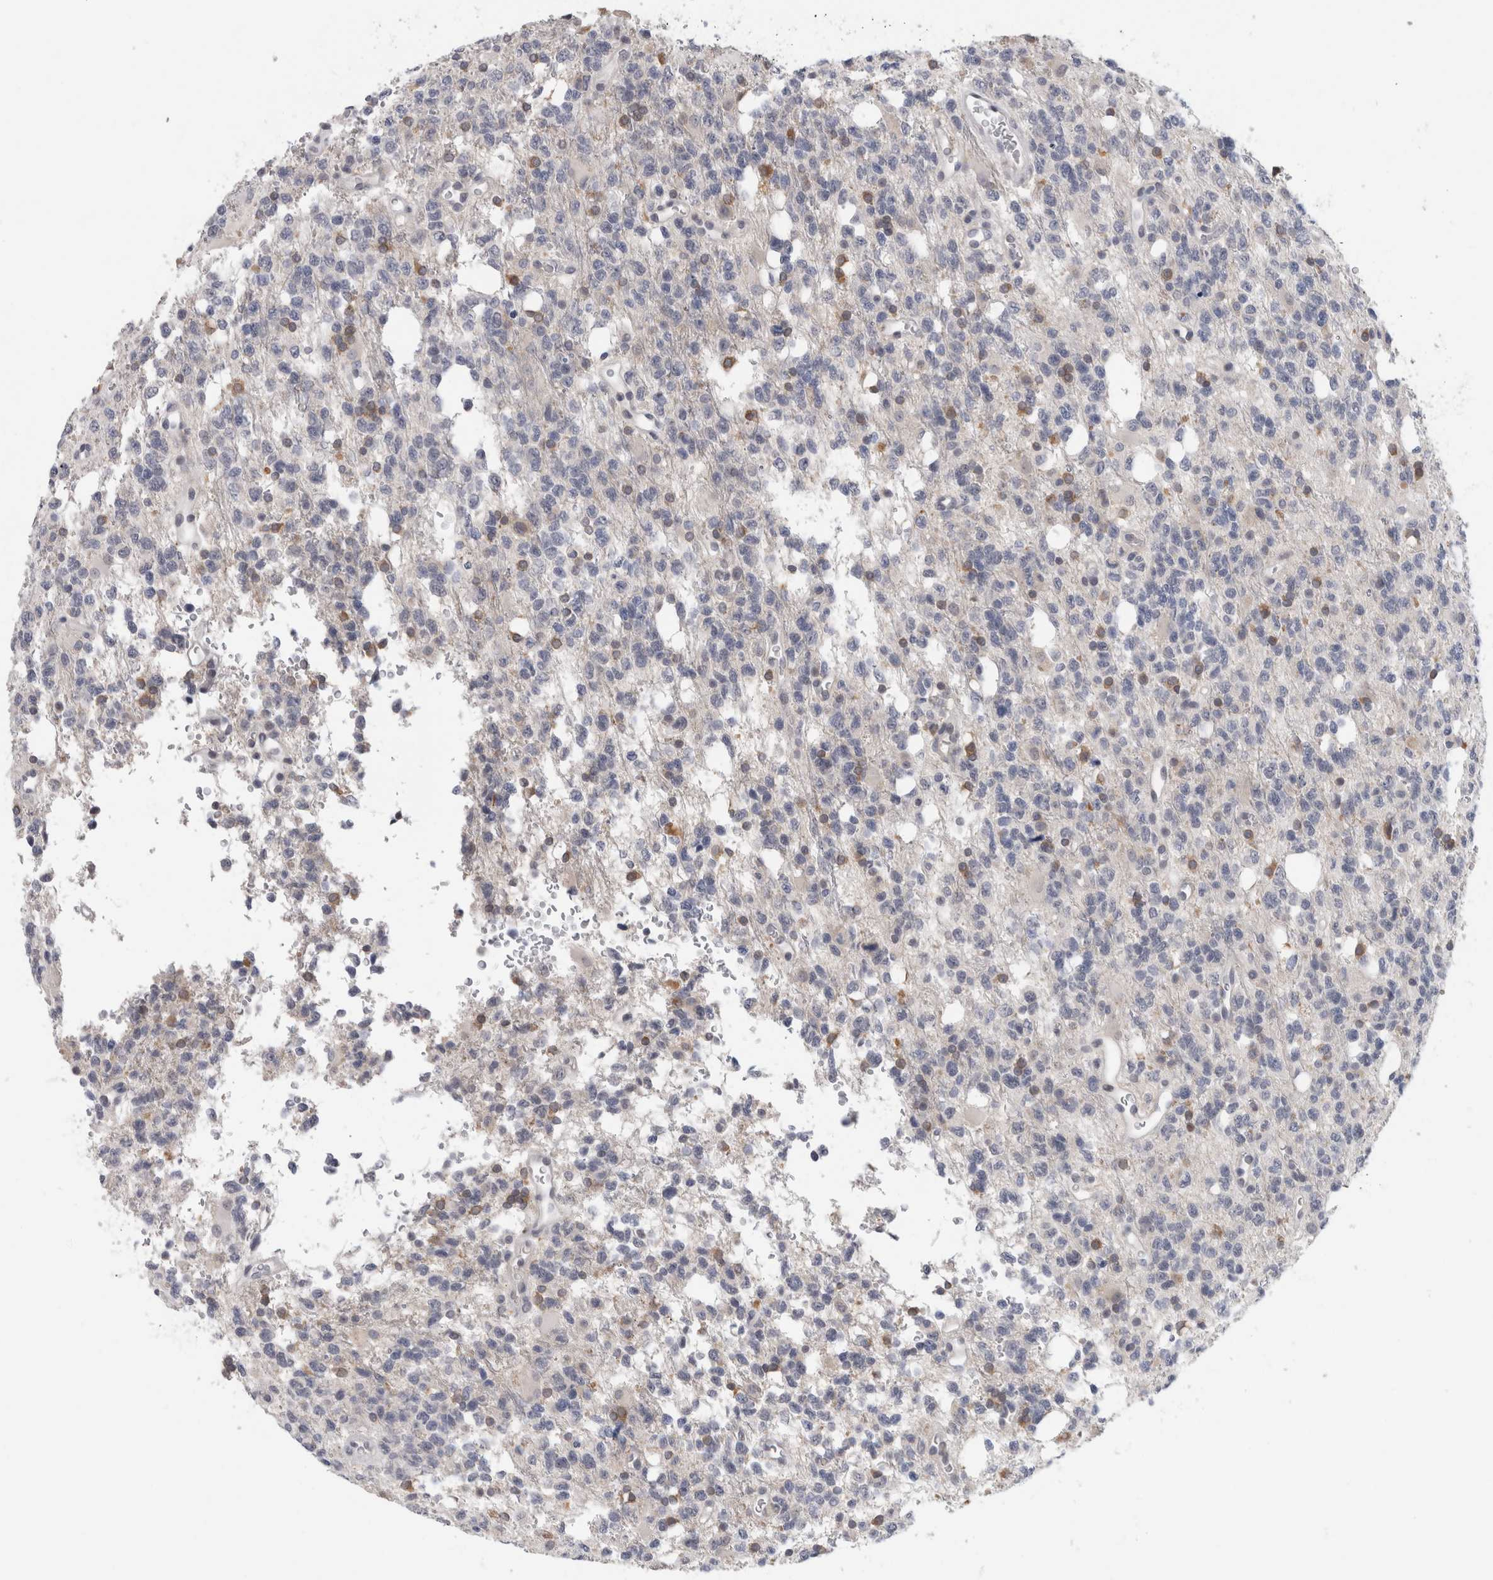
{"staining": {"intensity": "moderate", "quantity": "<25%", "location": "cytoplasmic/membranous"}, "tissue": "glioma", "cell_type": "Tumor cells", "image_type": "cancer", "snomed": [{"axis": "morphology", "description": "Glioma, malignant, High grade"}, {"axis": "topography", "description": "Brain"}], "caption": "IHC of human glioma displays low levels of moderate cytoplasmic/membranous staining in about <25% of tumor cells.", "gene": "NIPA1", "patient": {"sex": "female", "age": 62}}